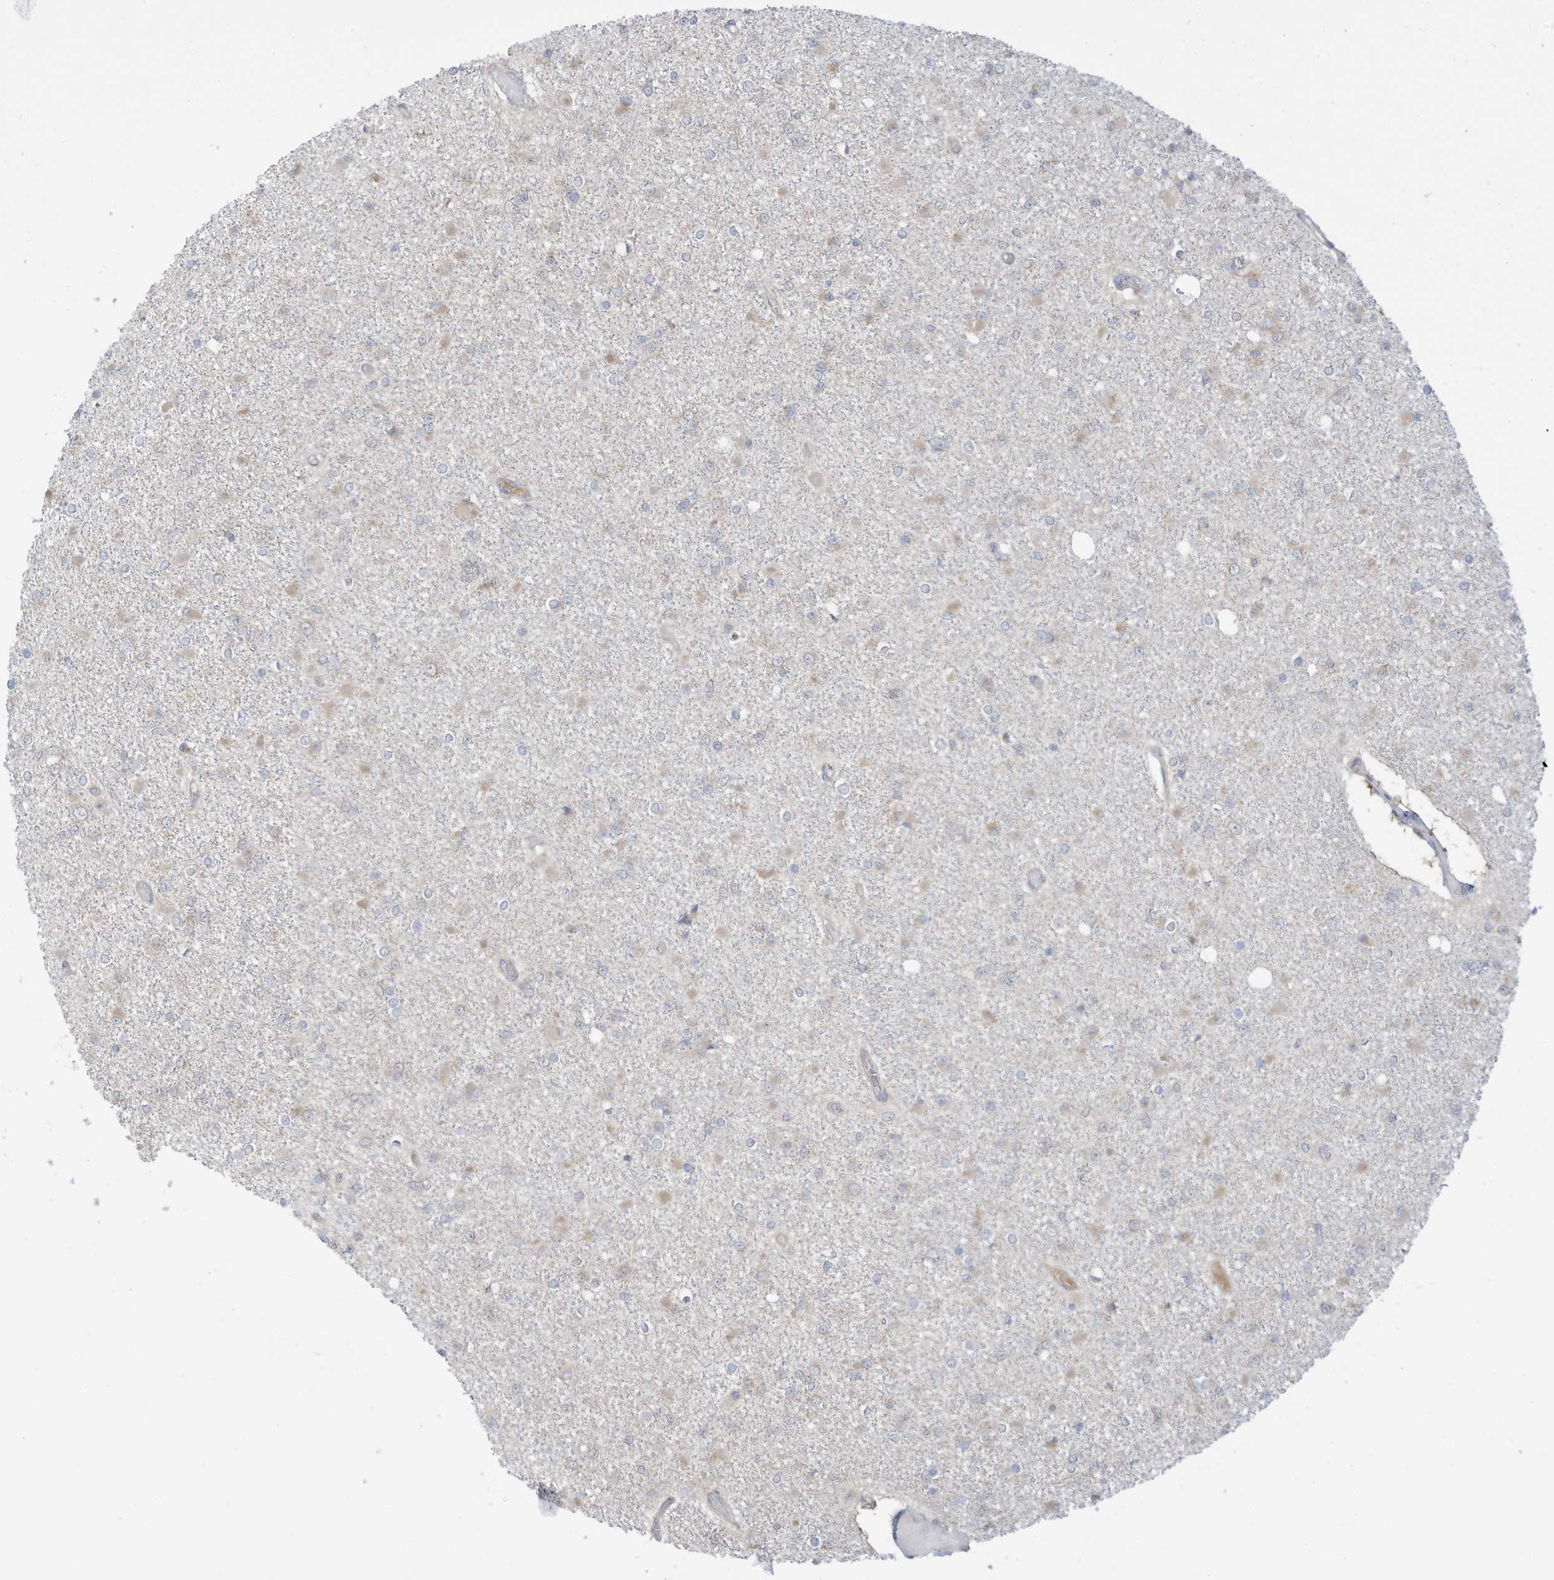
{"staining": {"intensity": "negative", "quantity": "none", "location": "none"}, "tissue": "glioma", "cell_type": "Tumor cells", "image_type": "cancer", "snomed": [{"axis": "morphology", "description": "Glioma, malignant, Low grade"}, {"axis": "topography", "description": "Brain"}], "caption": "There is no significant positivity in tumor cells of malignant glioma (low-grade).", "gene": "LRRN2", "patient": {"sex": "female", "age": 22}}